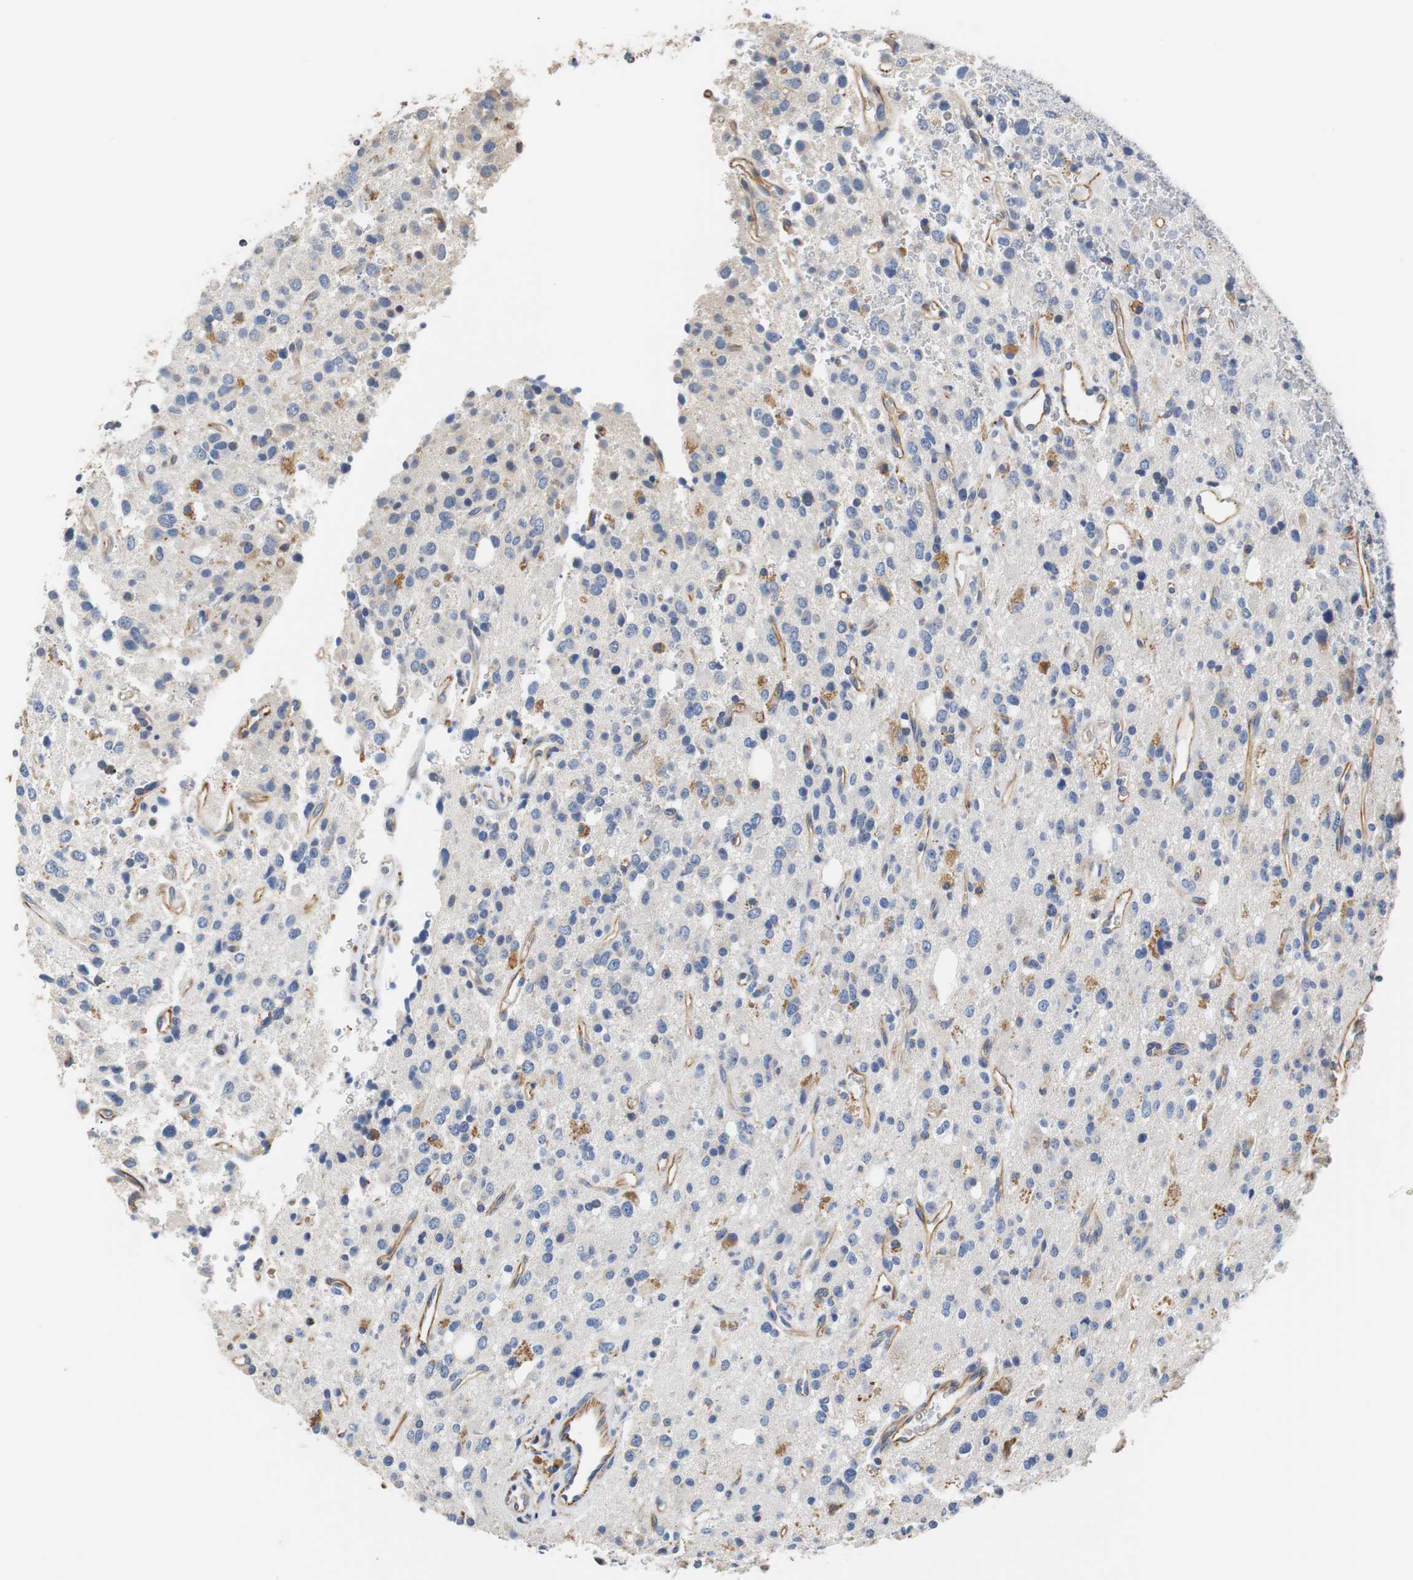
{"staining": {"intensity": "moderate", "quantity": "<25%", "location": "cytoplasmic/membranous"}, "tissue": "glioma", "cell_type": "Tumor cells", "image_type": "cancer", "snomed": [{"axis": "morphology", "description": "Glioma, malignant, High grade"}, {"axis": "topography", "description": "Brain"}], "caption": "Malignant glioma (high-grade) stained for a protein exhibits moderate cytoplasmic/membranous positivity in tumor cells.", "gene": "PCK1", "patient": {"sex": "male", "age": 47}}